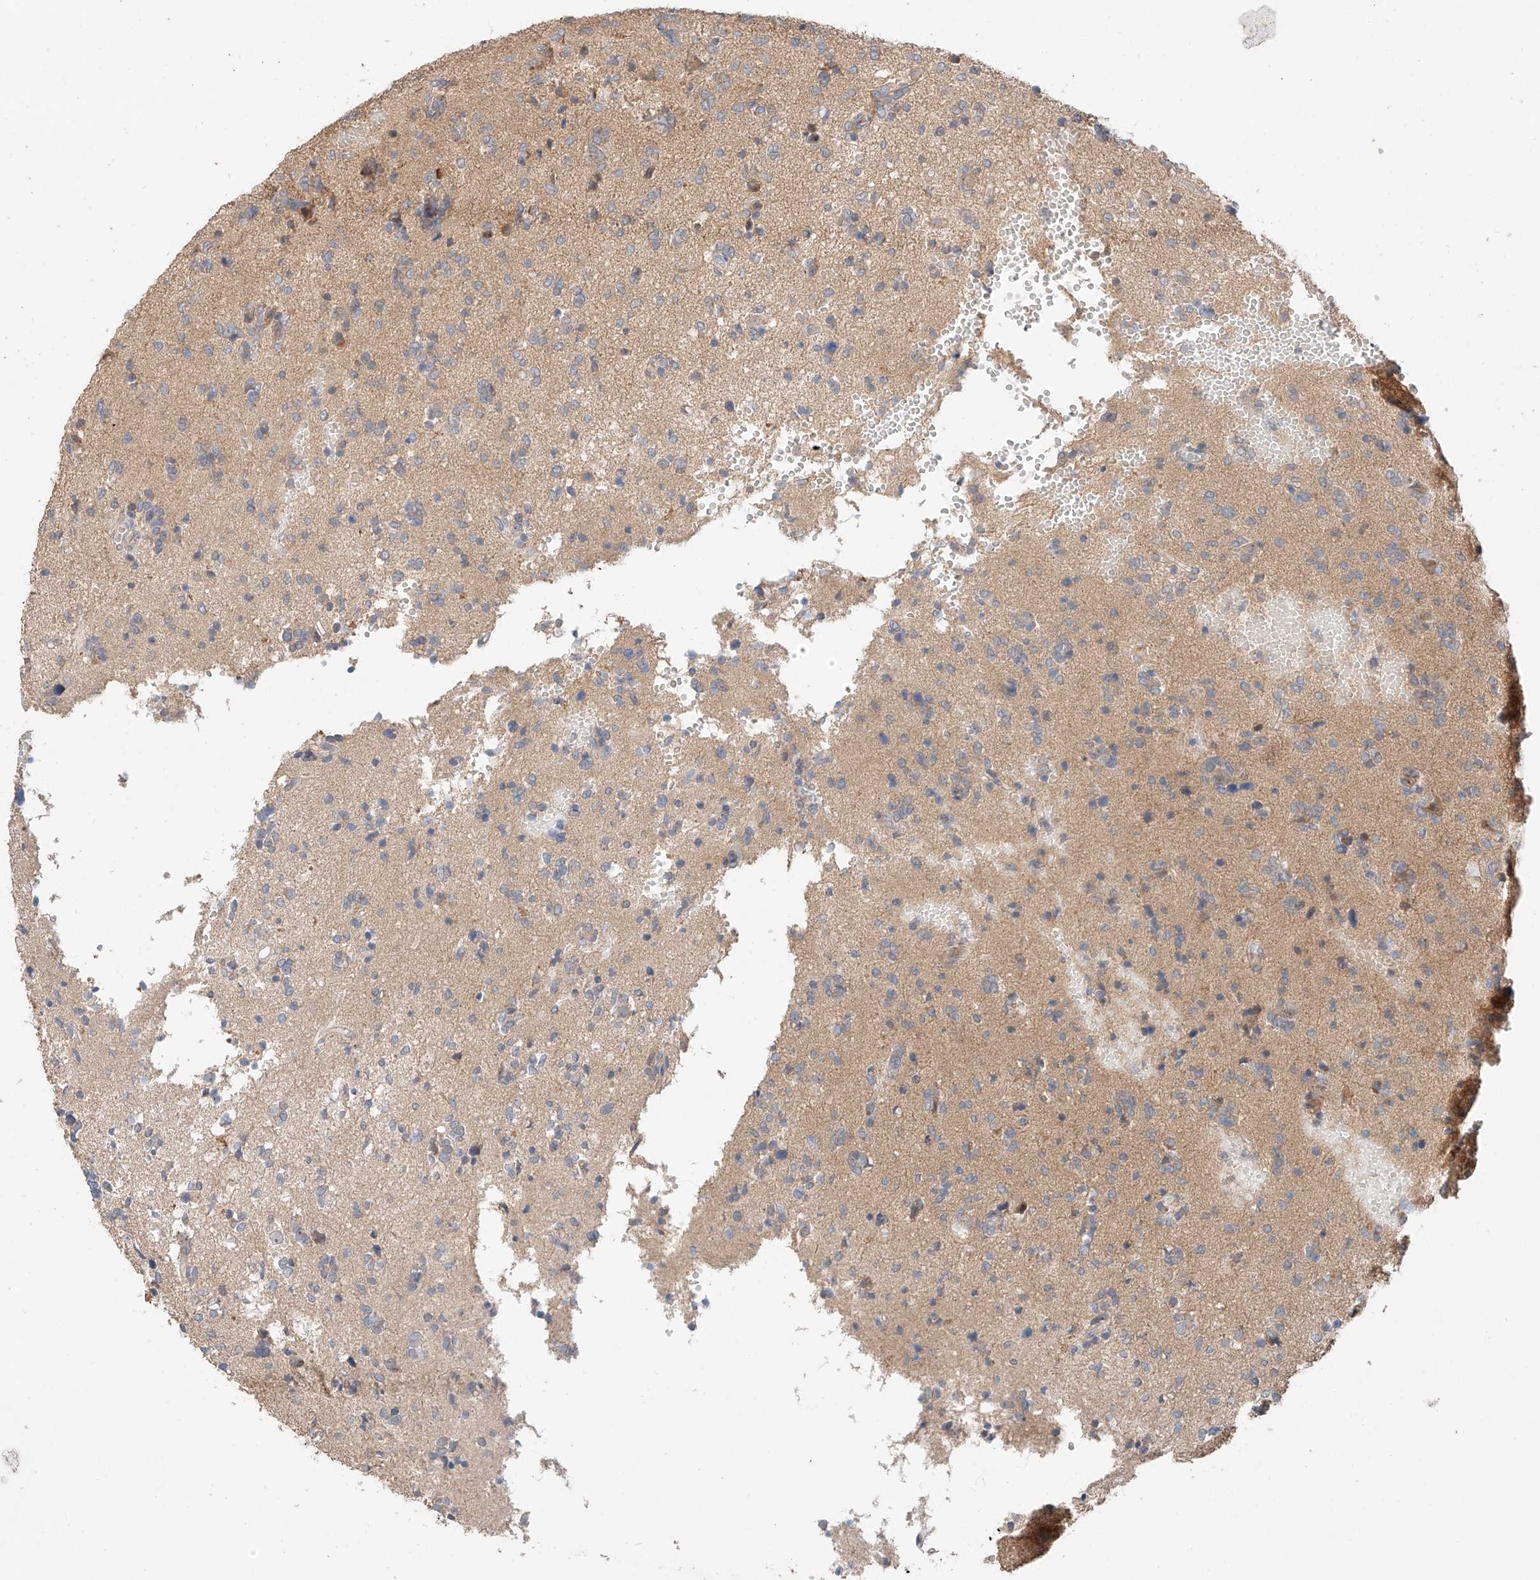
{"staining": {"intensity": "weak", "quantity": "25%-75%", "location": "cytoplasmic/membranous"}, "tissue": "glioma", "cell_type": "Tumor cells", "image_type": "cancer", "snomed": [{"axis": "morphology", "description": "Glioma, malignant, High grade"}, {"axis": "topography", "description": "Brain"}], "caption": "Tumor cells display low levels of weak cytoplasmic/membranous positivity in about 25%-75% of cells in glioma.", "gene": "XPNPEP1", "patient": {"sex": "female", "age": 59}}